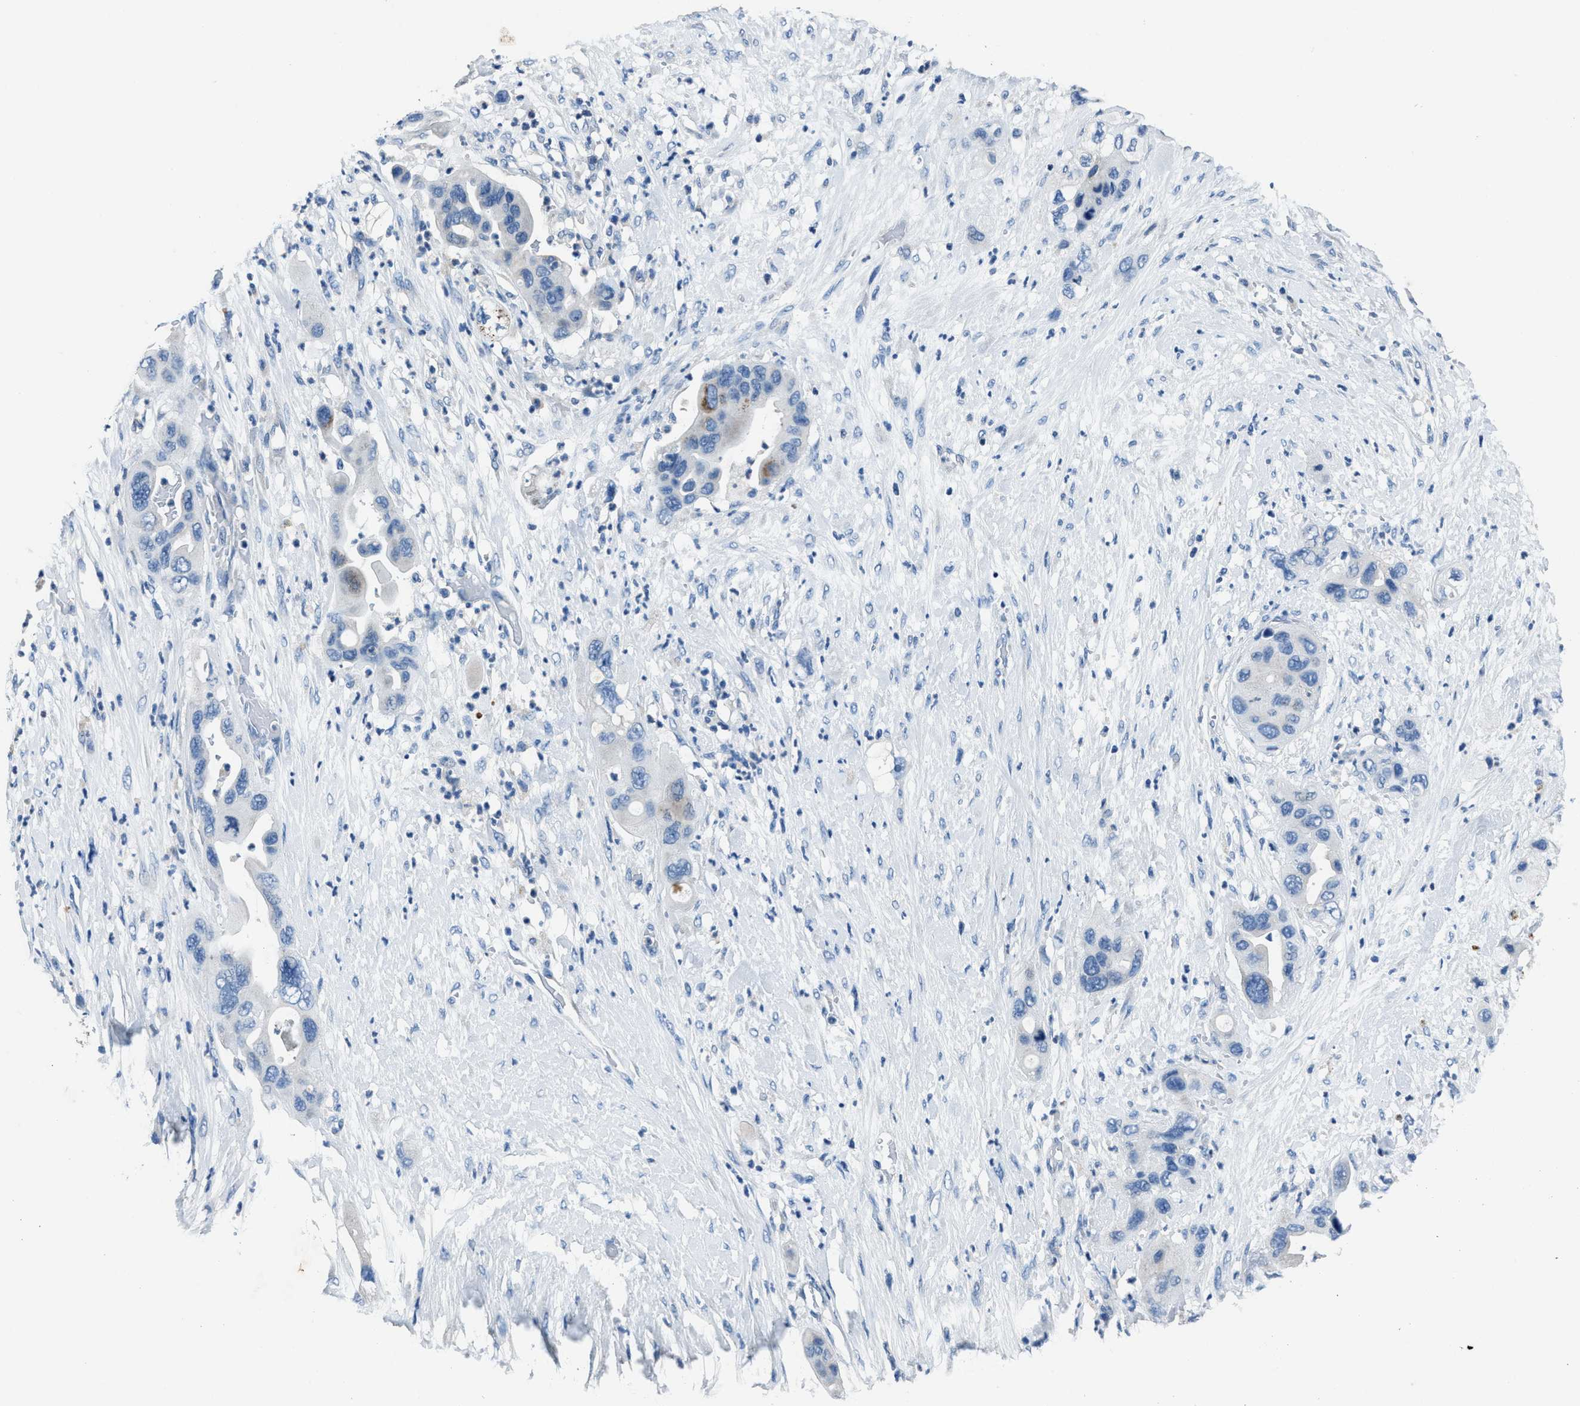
{"staining": {"intensity": "negative", "quantity": "none", "location": "none"}, "tissue": "pancreatic cancer", "cell_type": "Tumor cells", "image_type": "cancer", "snomed": [{"axis": "morphology", "description": "Adenocarcinoma, NOS"}, {"axis": "topography", "description": "Pancreas"}], "caption": "Human adenocarcinoma (pancreatic) stained for a protein using IHC displays no staining in tumor cells.", "gene": "ADAM2", "patient": {"sex": "female", "age": 71}}